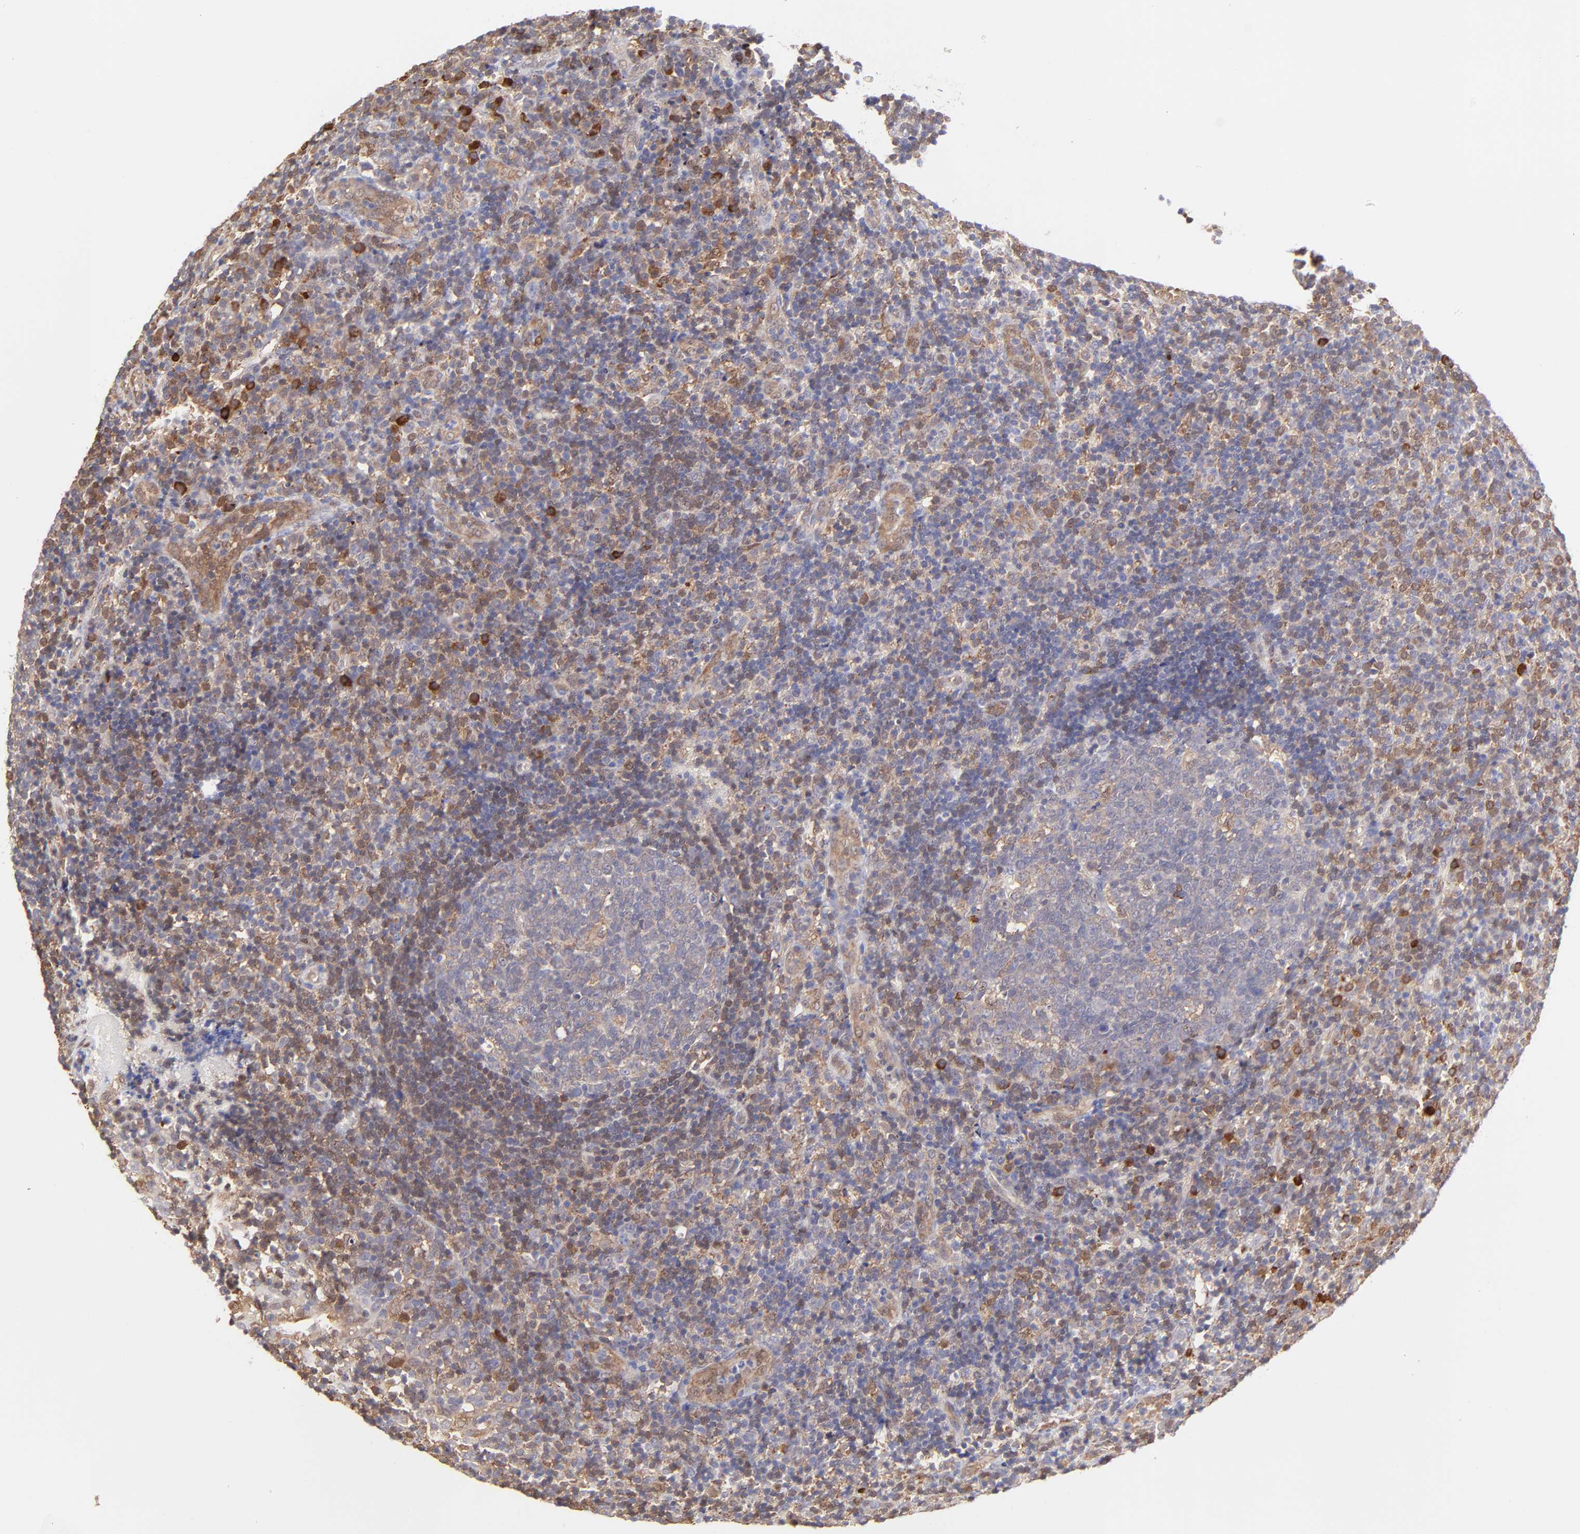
{"staining": {"intensity": "weak", "quantity": "<25%", "location": "cytoplasmic/membranous"}, "tissue": "tonsil", "cell_type": "Germinal center cells", "image_type": "normal", "snomed": [{"axis": "morphology", "description": "Normal tissue, NOS"}, {"axis": "topography", "description": "Tonsil"}], "caption": "A micrograph of tonsil stained for a protein demonstrates no brown staining in germinal center cells.", "gene": "HYAL1", "patient": {"sex": "female", "age": 40}}